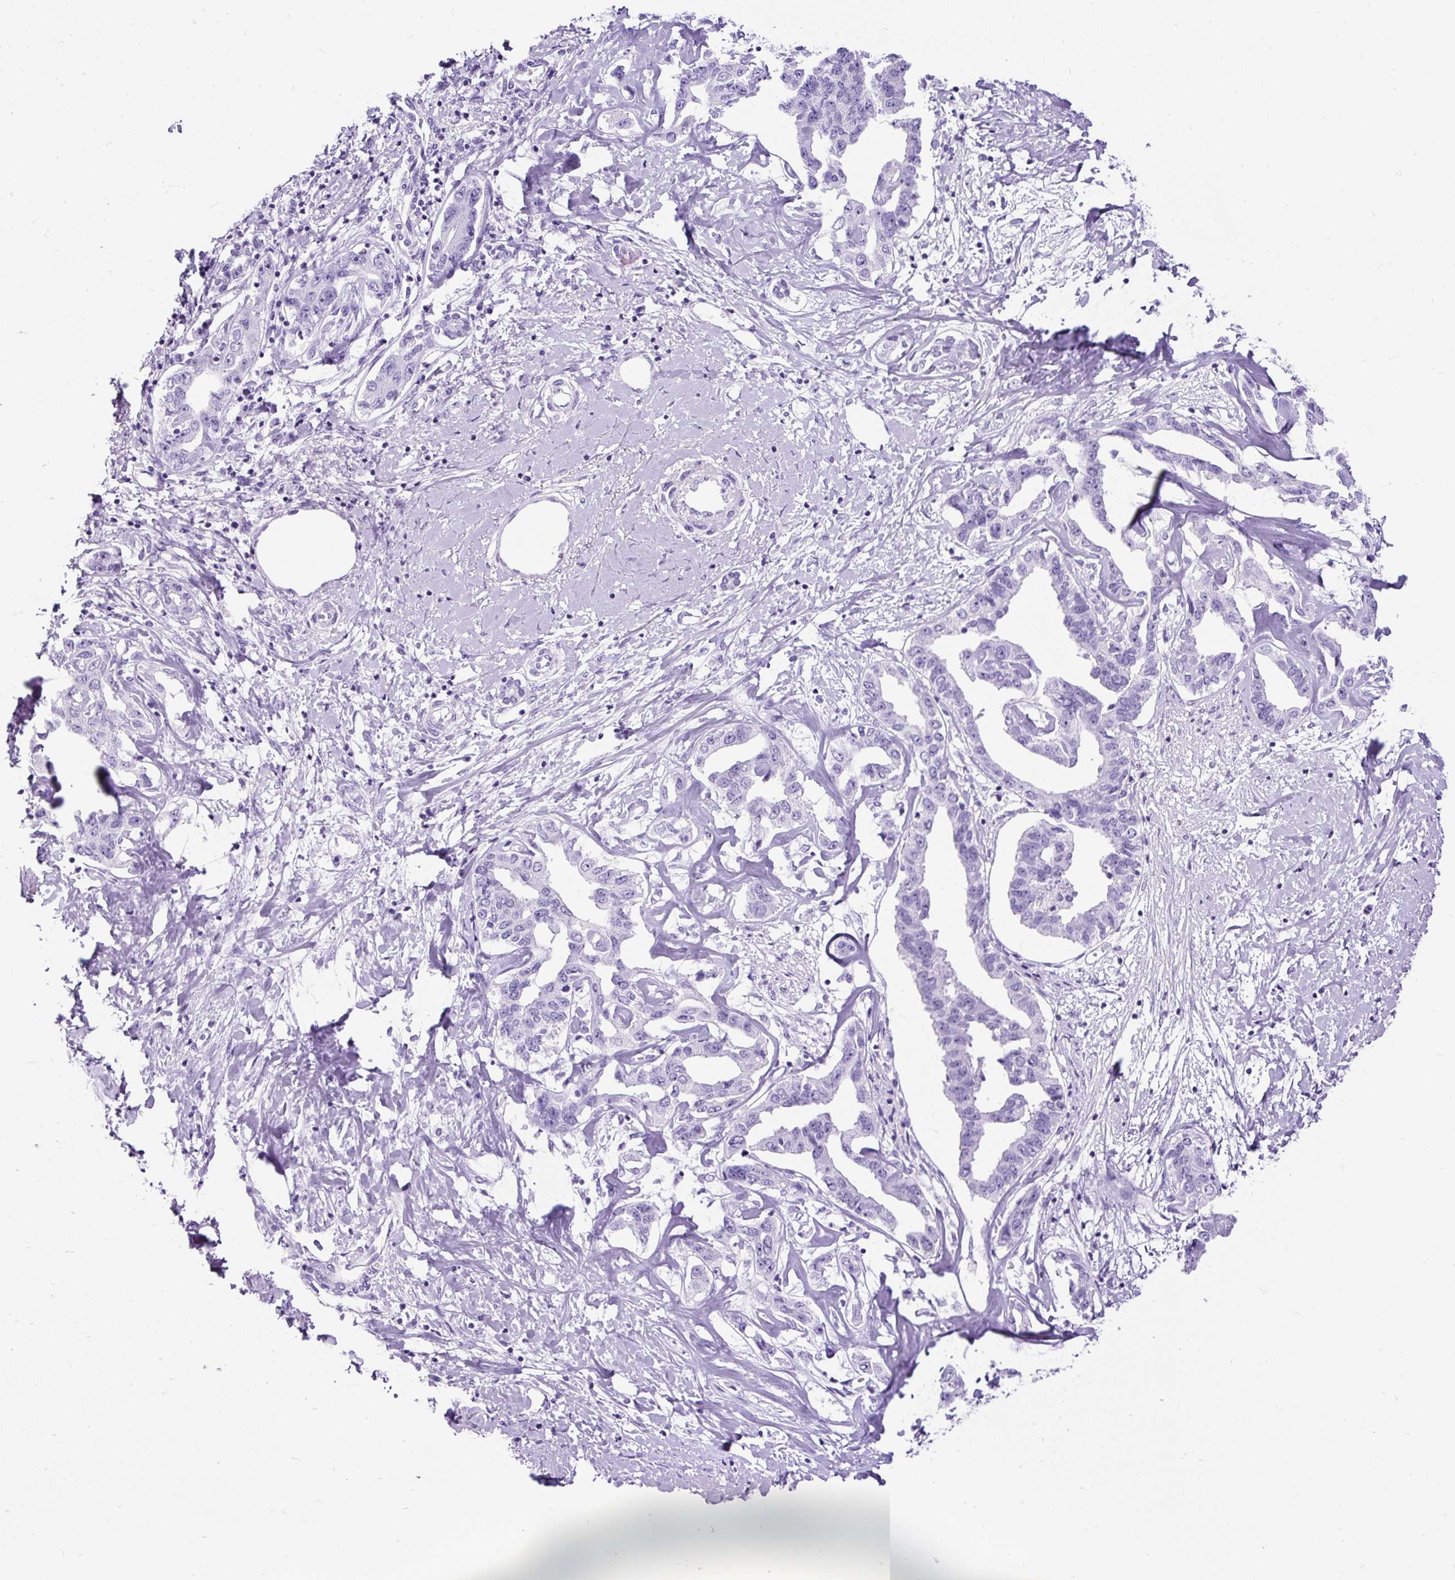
{"staining": {"intensity": "negative", "quantity": "none", "location": "none"}, "tissue": "liver cancer", "cell_type": "Tumor cells", "image_type": "cancer", "snomed": [{"axis": "morphology", "description": "Cholangiocarcinoma"}, {"axis": "topography", "description": "Liver"}], "caption": "High power microscopy micrograph of an immunohistochemistry (IHC) image of liver cancer, revealing no significant expression in tumor cells.", "gene": "PDIA2", "patient": {"sex": "male", "age": 59}}